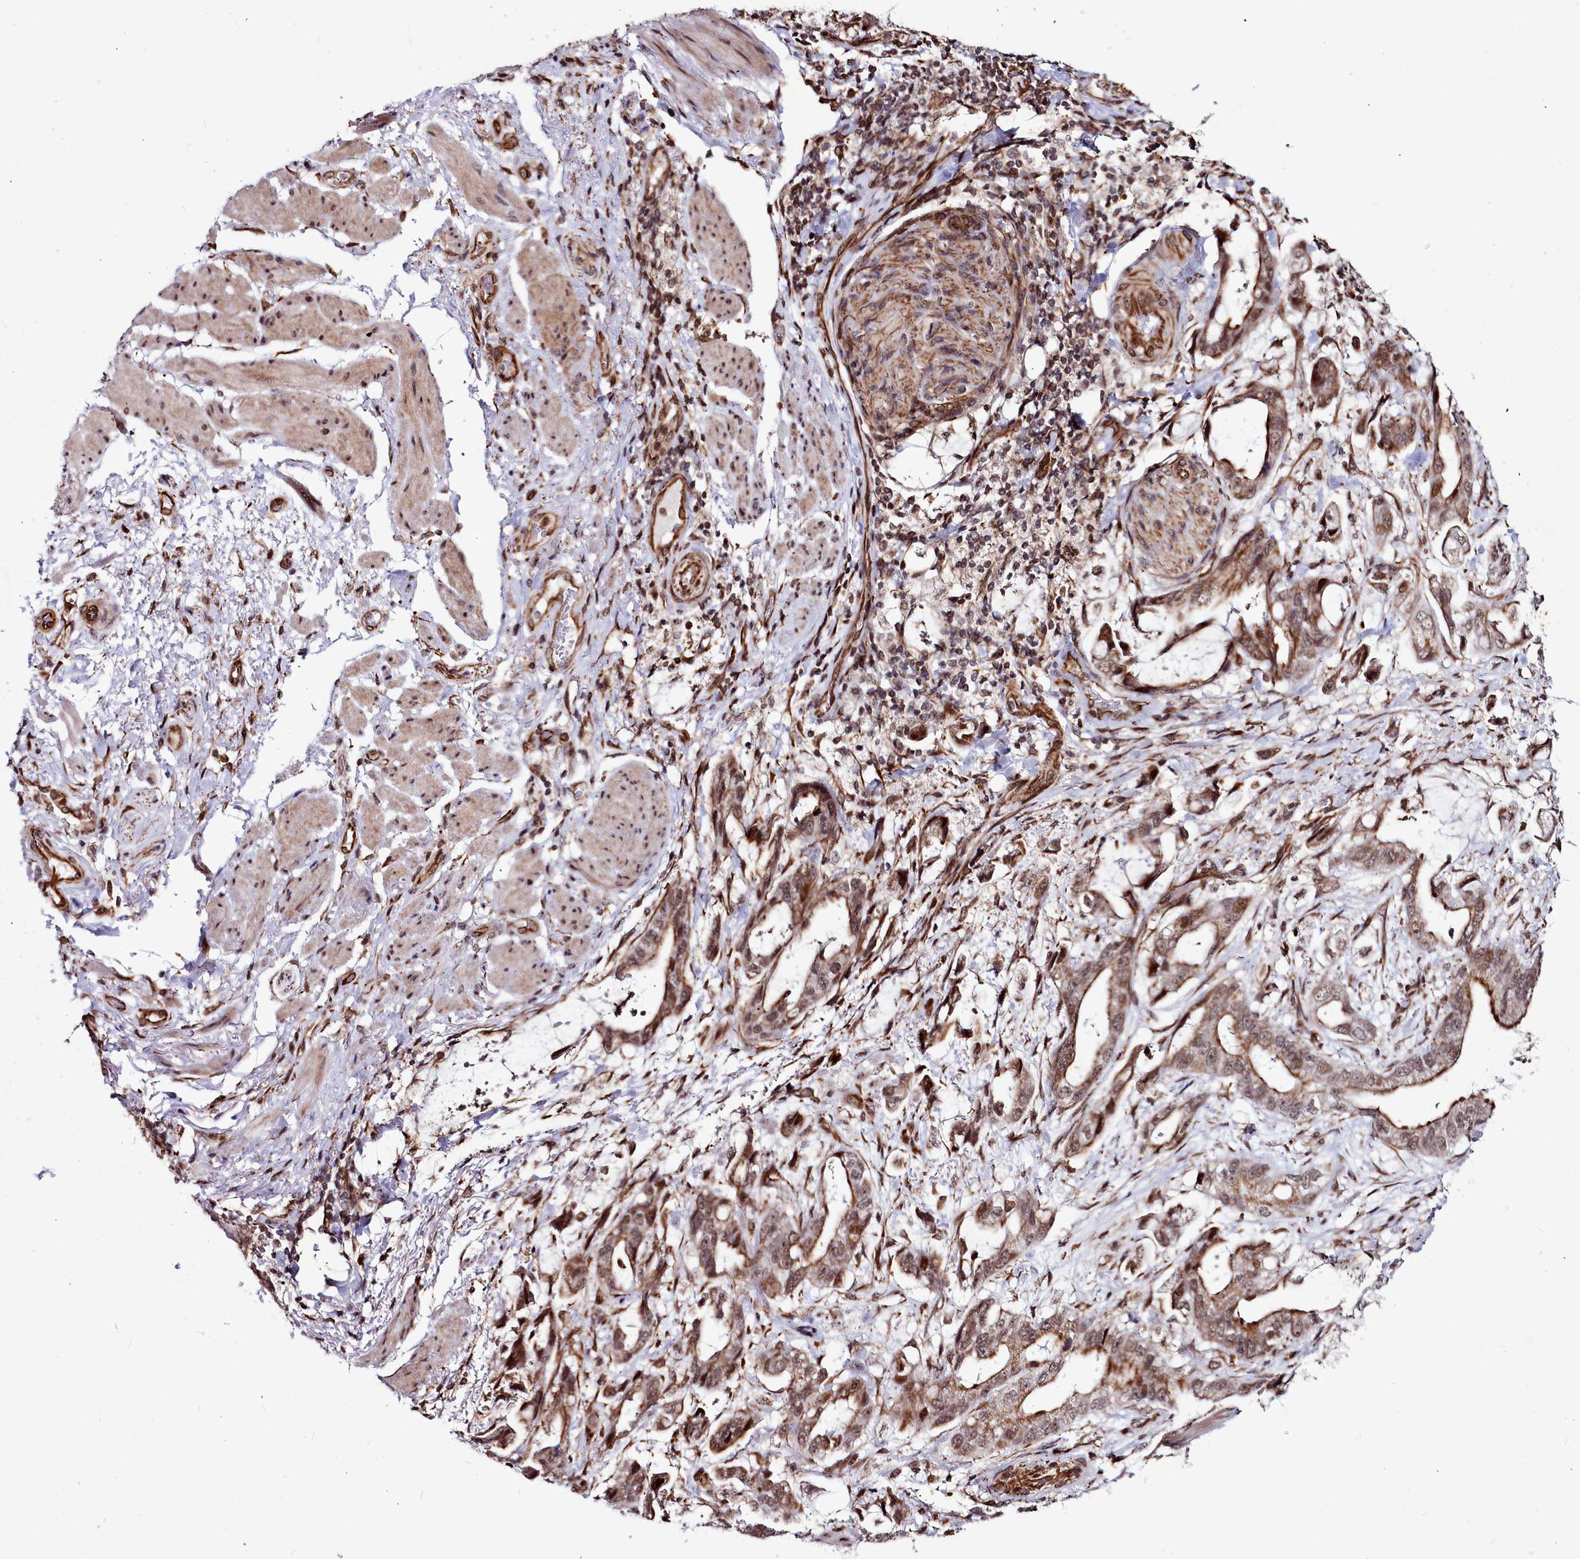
{"staining": {"intensity": "moderate", "quantity": ">75%", "location": "cytoplasmic/membranous,nuclear"}, "tissue": "stomach cancer", "cell_type": "Tumor cells", "image_type": "cancer", "snomed": [{"axis": "morphology", "description": "Adenocarcinoma, NOS"}, {"axis": "topography", "description": "Stomach"}], "caption": "Protein staining of stomach cancer (adenocarcinoma) tissue reveals moderate cytoplasmic/membranous and nuclear staining in about >75% of tumor cells.", "gene": "CLK3", "patient": {"sex": "male", "age": 62}}